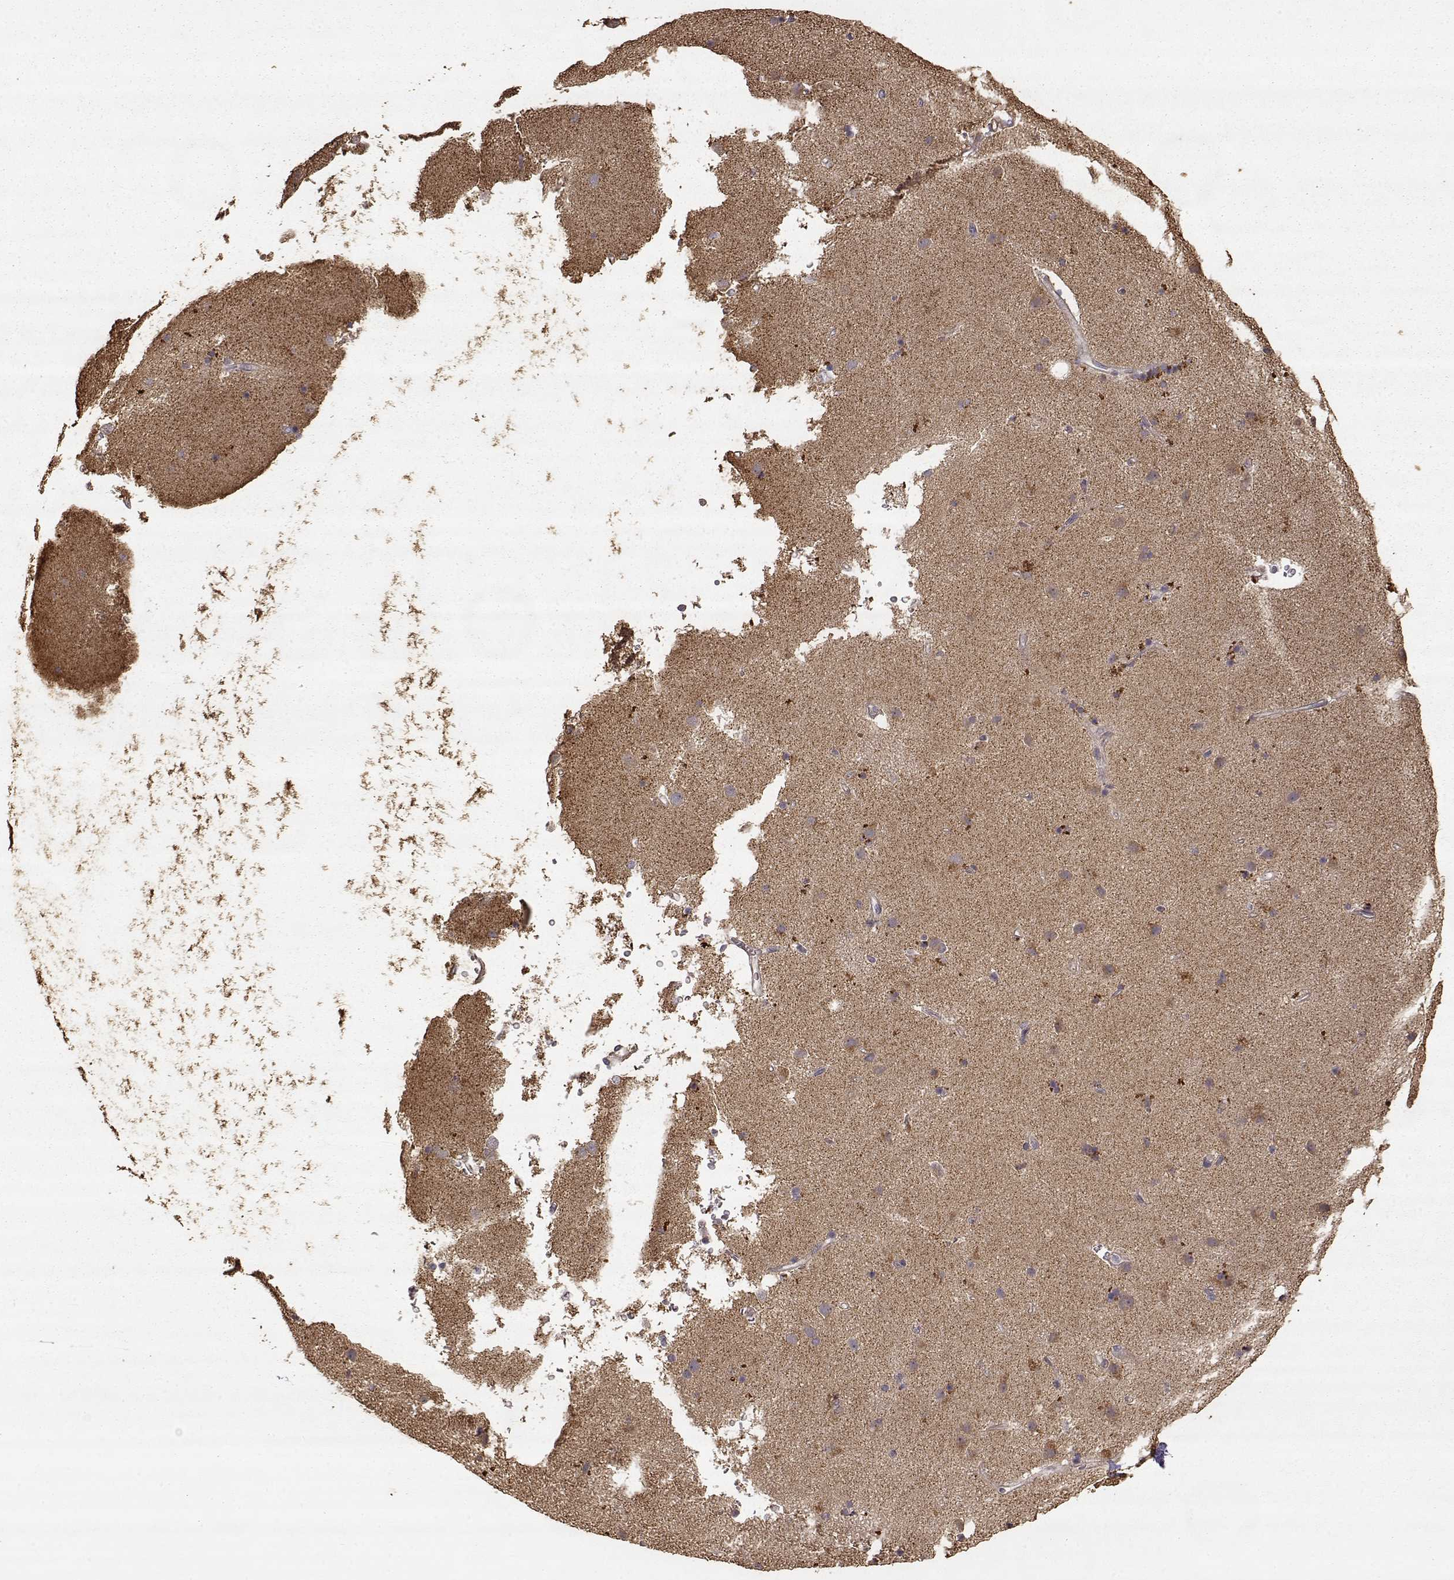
{"staining": {"intensity": "weak", "quantity": "<25%", "location": "cytoplasmic/membranous"}, "tissue": "caudate", "cell_type": "Glial cells", "image_type": "normal", "snomed": [{"axis": "morphology", "description": "Normal tissue, NOS"}, {"axis": "topography", "description": "Lateral ventricle wall"}], "caption": "Image shows no protein positivity in glial cells of unremarkable caudate. Brightfield microscopy of IHC stained with DAB (3,3'-diaminobenzidine) (brown) and hematoxylin (blue), captured at high magnification.", "gene": "CRIM1", "patient": {"sex": "female", "age": 71}}